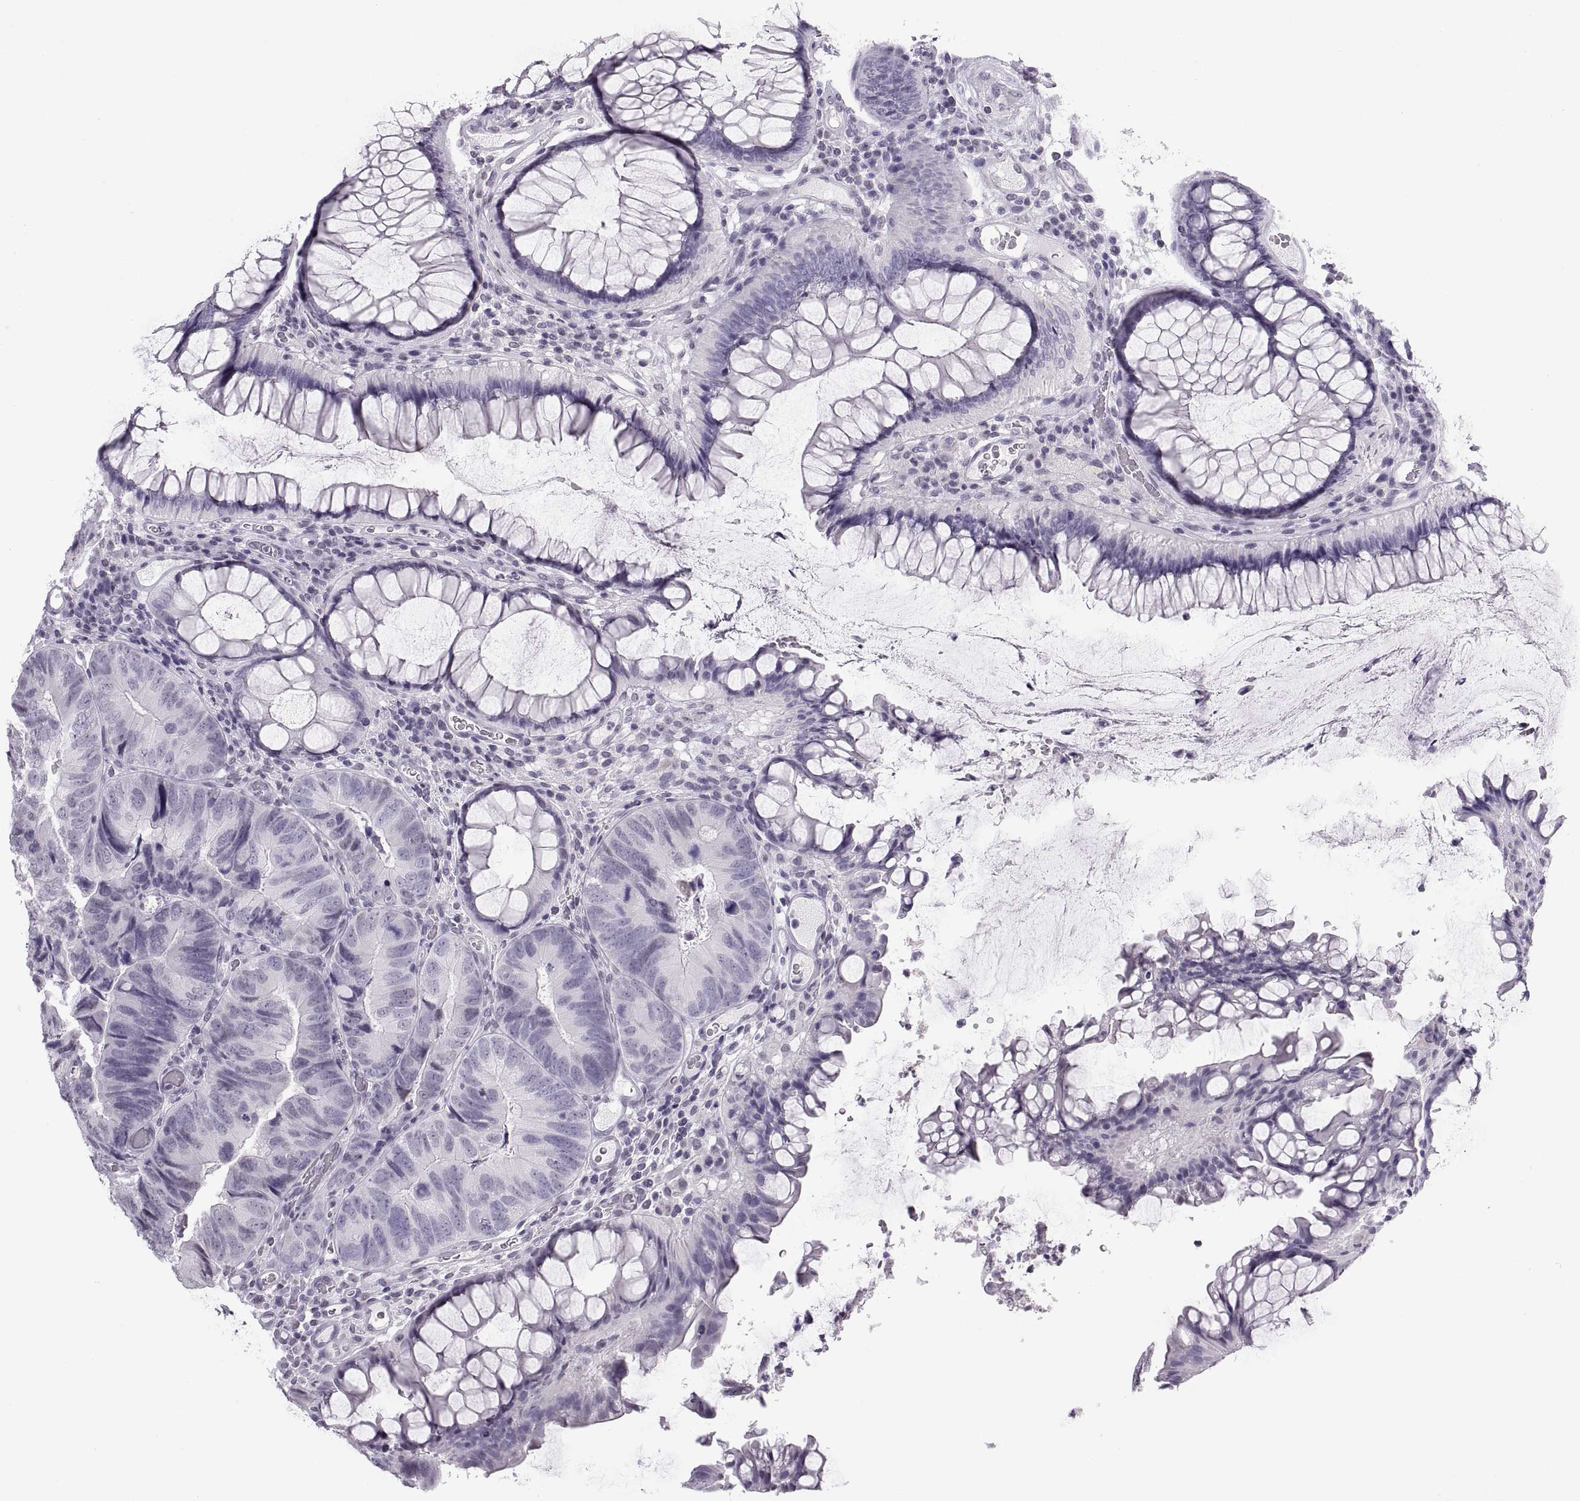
{"staining": {"intensity": "negative", "quantity": "none", "location": "none"}, "tissue": "colorectal cancer", "cell_type": "Tumor cells", "image_type": "cancer", "snomed": [{"axis": "morphology", "description": "Adenocarcinoma, NOS"}, {"axis": "topography", "description": "Colon"}], "caption": "Colorectal adenocarcinoma stained for a protein using immunohistochemistry displays no expression tumor cells.", "gene": "CARTPT", "patient": {"sex": "female", "age": 67}}